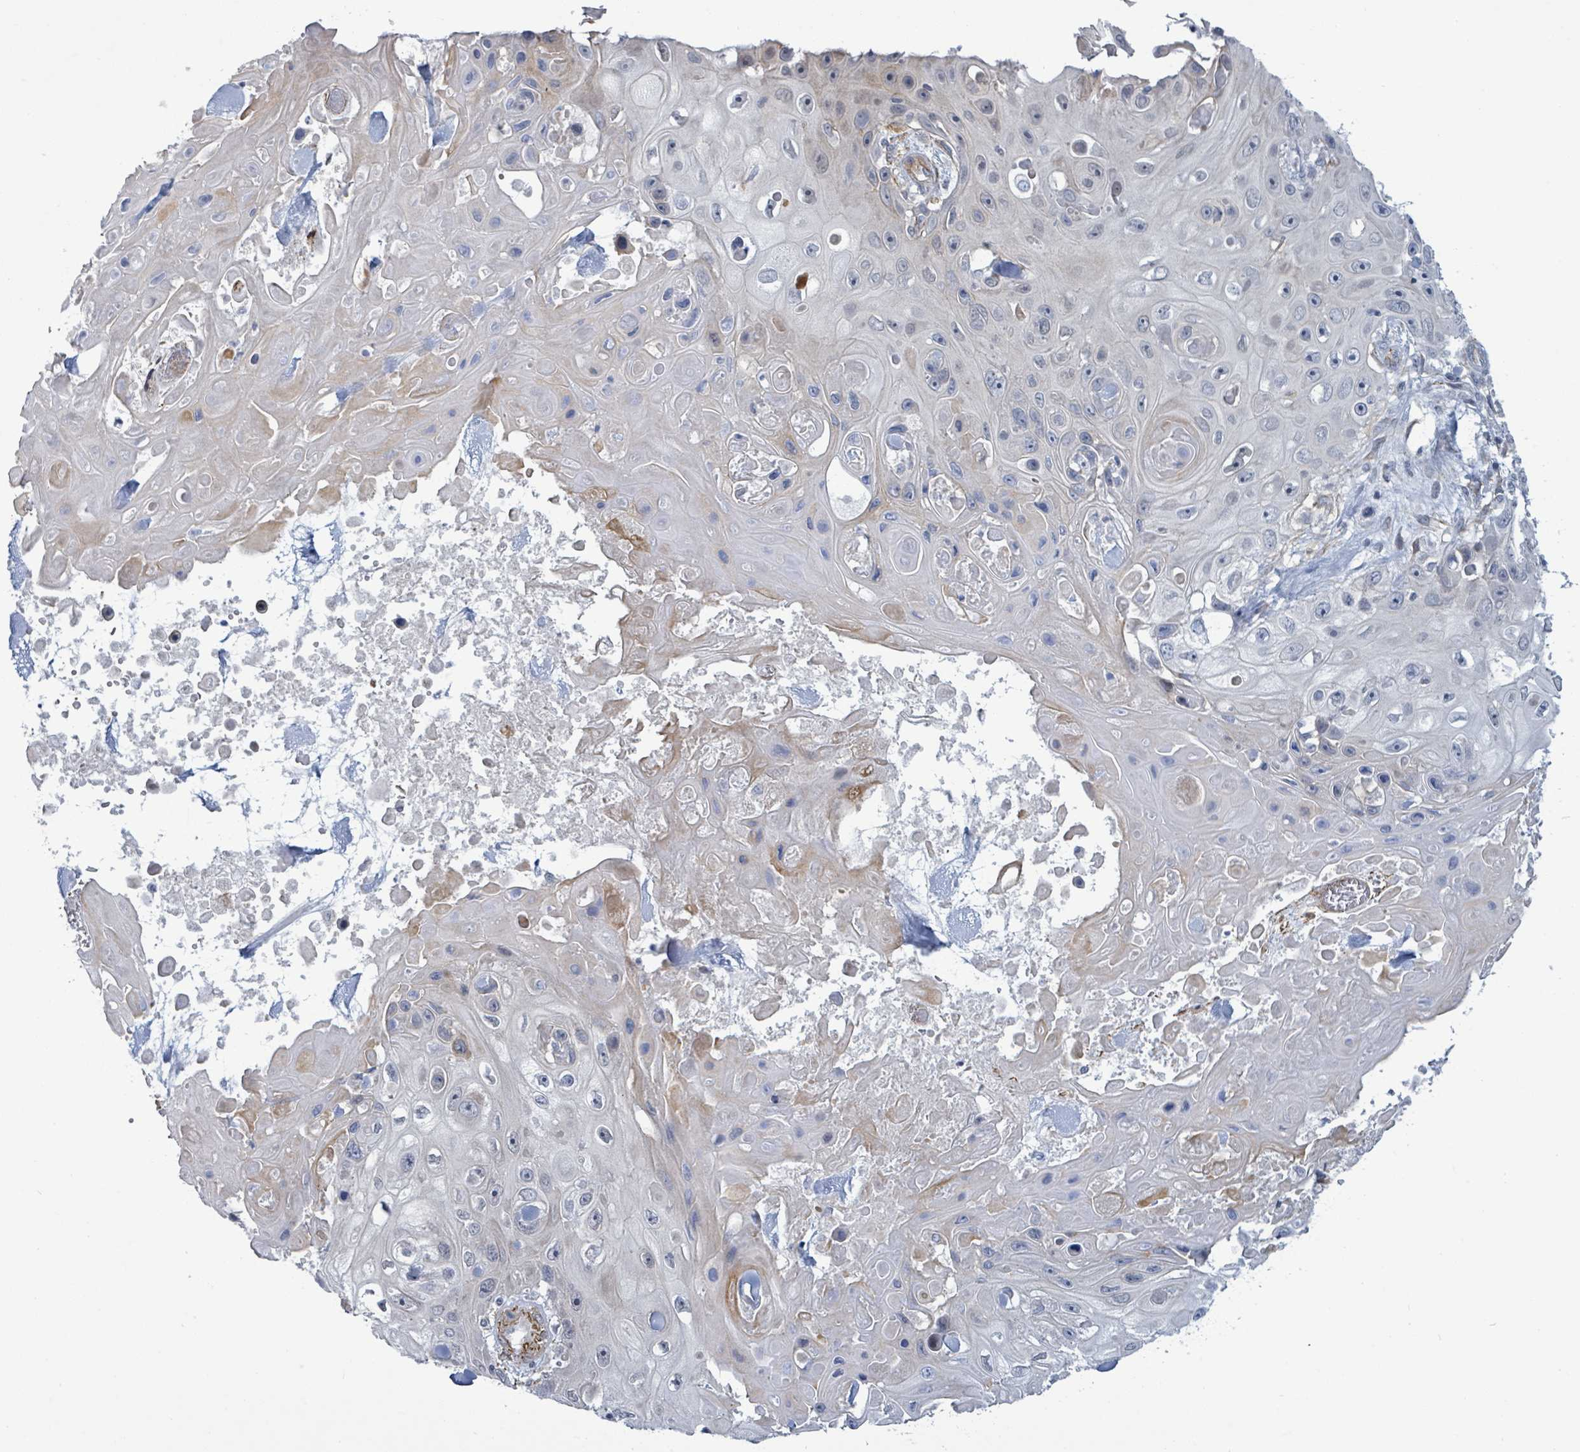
{"staining": {"intensity": "negative", "quantity": "none", "location": "none"}, "tissue": "skin cancer", "cell_type": "Tumor cells", "image_type": "cancer", "snomed": [{"axis": "morphology", "description": "Squamous cell carcinoma, NOS"}, {"axis": "topography", "description": "Skin"}], "caption": "Immunohistochemical staining of squamous cell carcinoma (skin) reveals no significant expression in tumor cells. The staining is performed using DAB brown chromogen with nuclei counter-stained in using hematoxylin.", "gene": "DMRTC1B", "patient": {"sex": "male", "age": 82}}